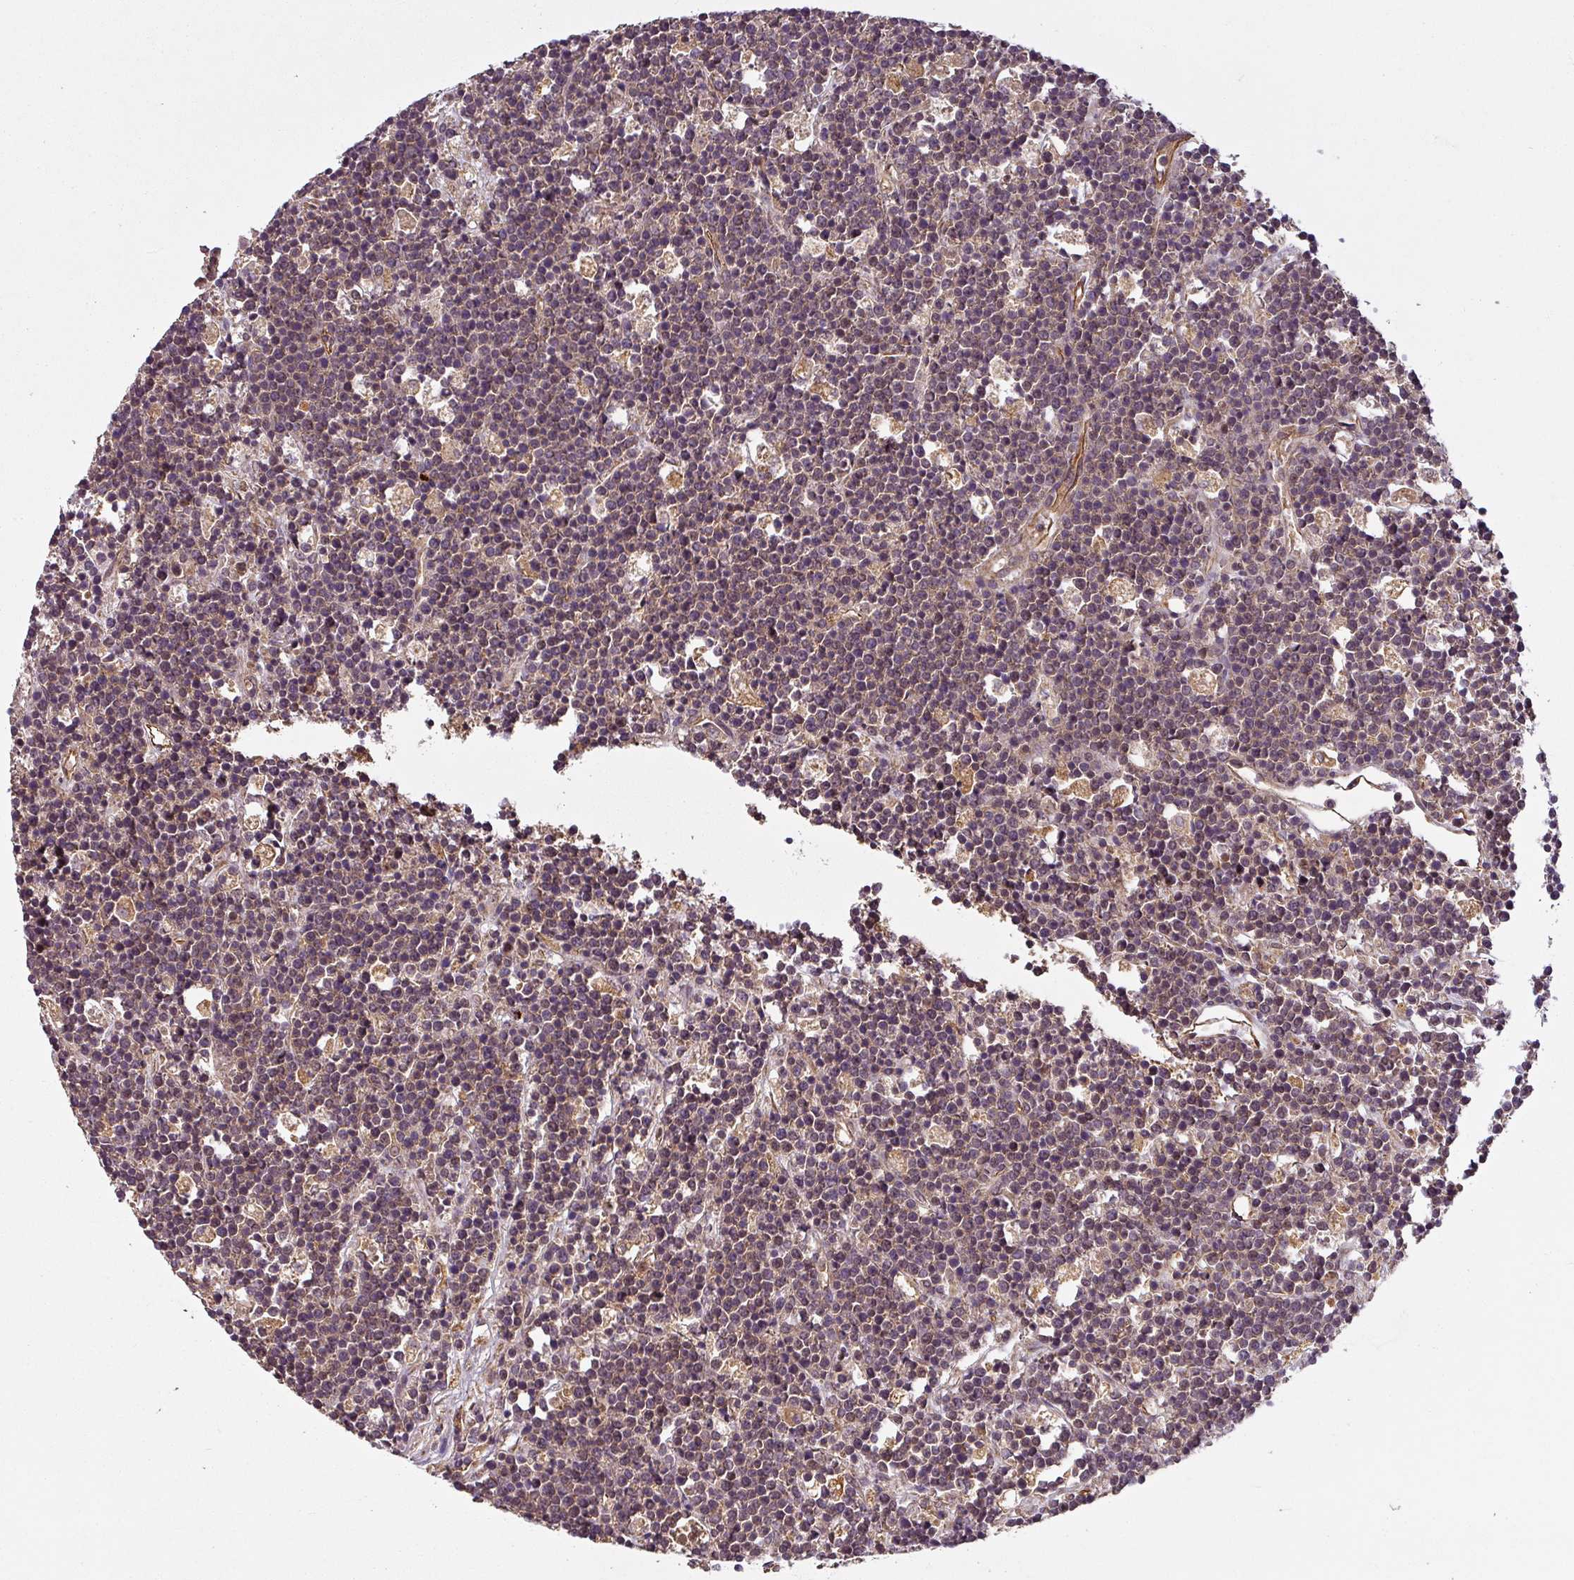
{"staining": {"intensity": "weak", "quantity": ">75%", "location": "cytoplasmic/membranous,nuclear"}, "tissue": "lymphoma", "cell_type": "Tumor cells", "image_type": "cancer", "snomed": [{"axis": "morphology", "description": "Malignant lymphoma, non-Hodgkin's type, High grade"}, {"axis": "topography", "description": "Ovary"}], "caption": "A brown stain shows weak cytoplasmic/membranous and nuclear positivity of a protein in lymphoma tumor cells.", "gene": "DIMT1", "patient": {"sex": "female", "age": 56}}